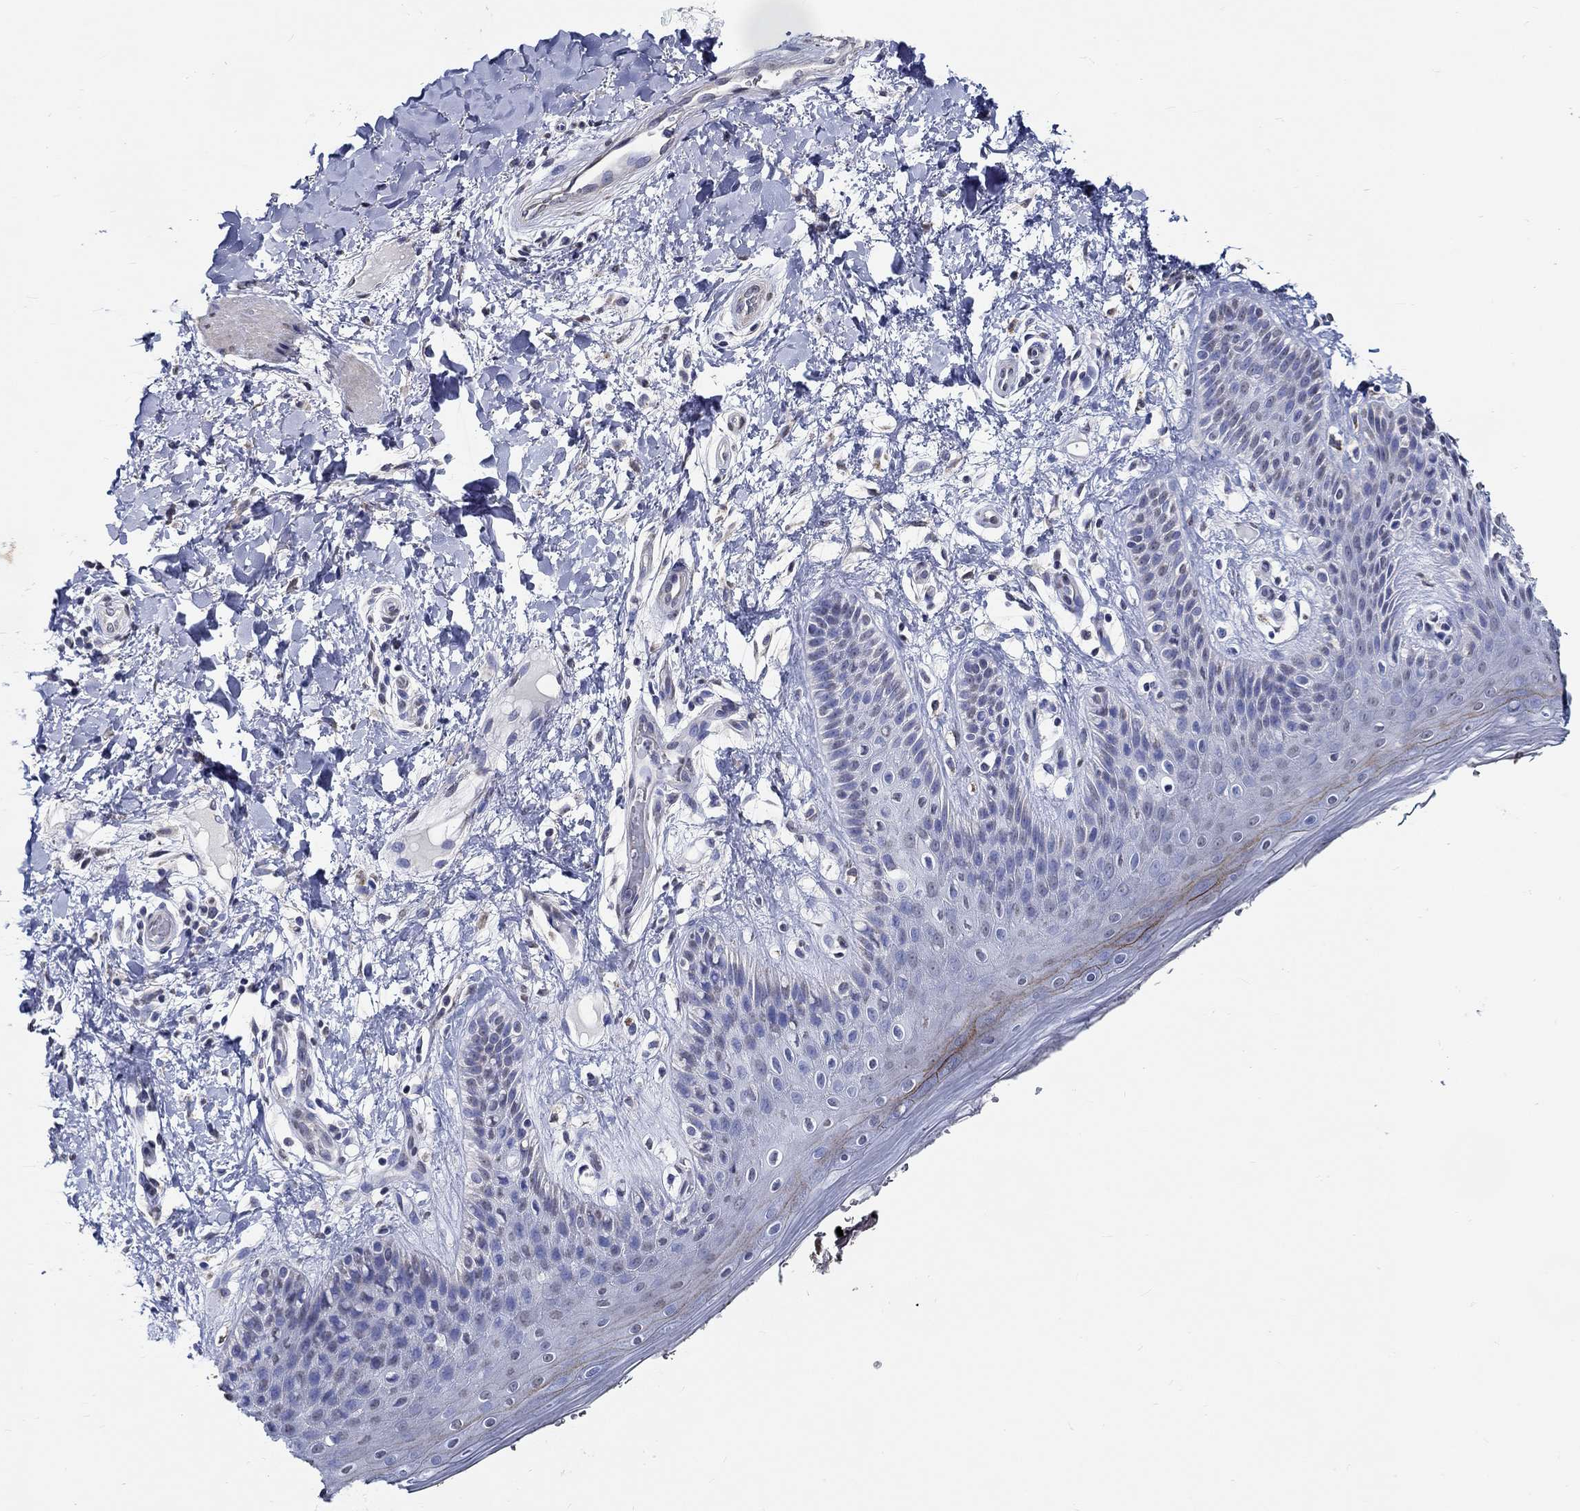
{"staining": {"intensity": "moderate", "quantity": "<25%", "location": "cytoplasmic/membranous"}, "tissue": "skin", "cell_type": "Epidermal cells", "image_type": "normal", "snomed": [{"axis": "morphology", "description": "Normal tissue, NOS"}, {"axis": "topography", "description": "Anal"}], "caption": "High-power microscopy captured an immunohistochemistry (IHC) image of normal skin, revealing moderate cytoplasmic/membranous positivity in approximately <25% of epidermal cells.", "gene": "PDE1B", "patient": {"sex": "male", "age": 36}}